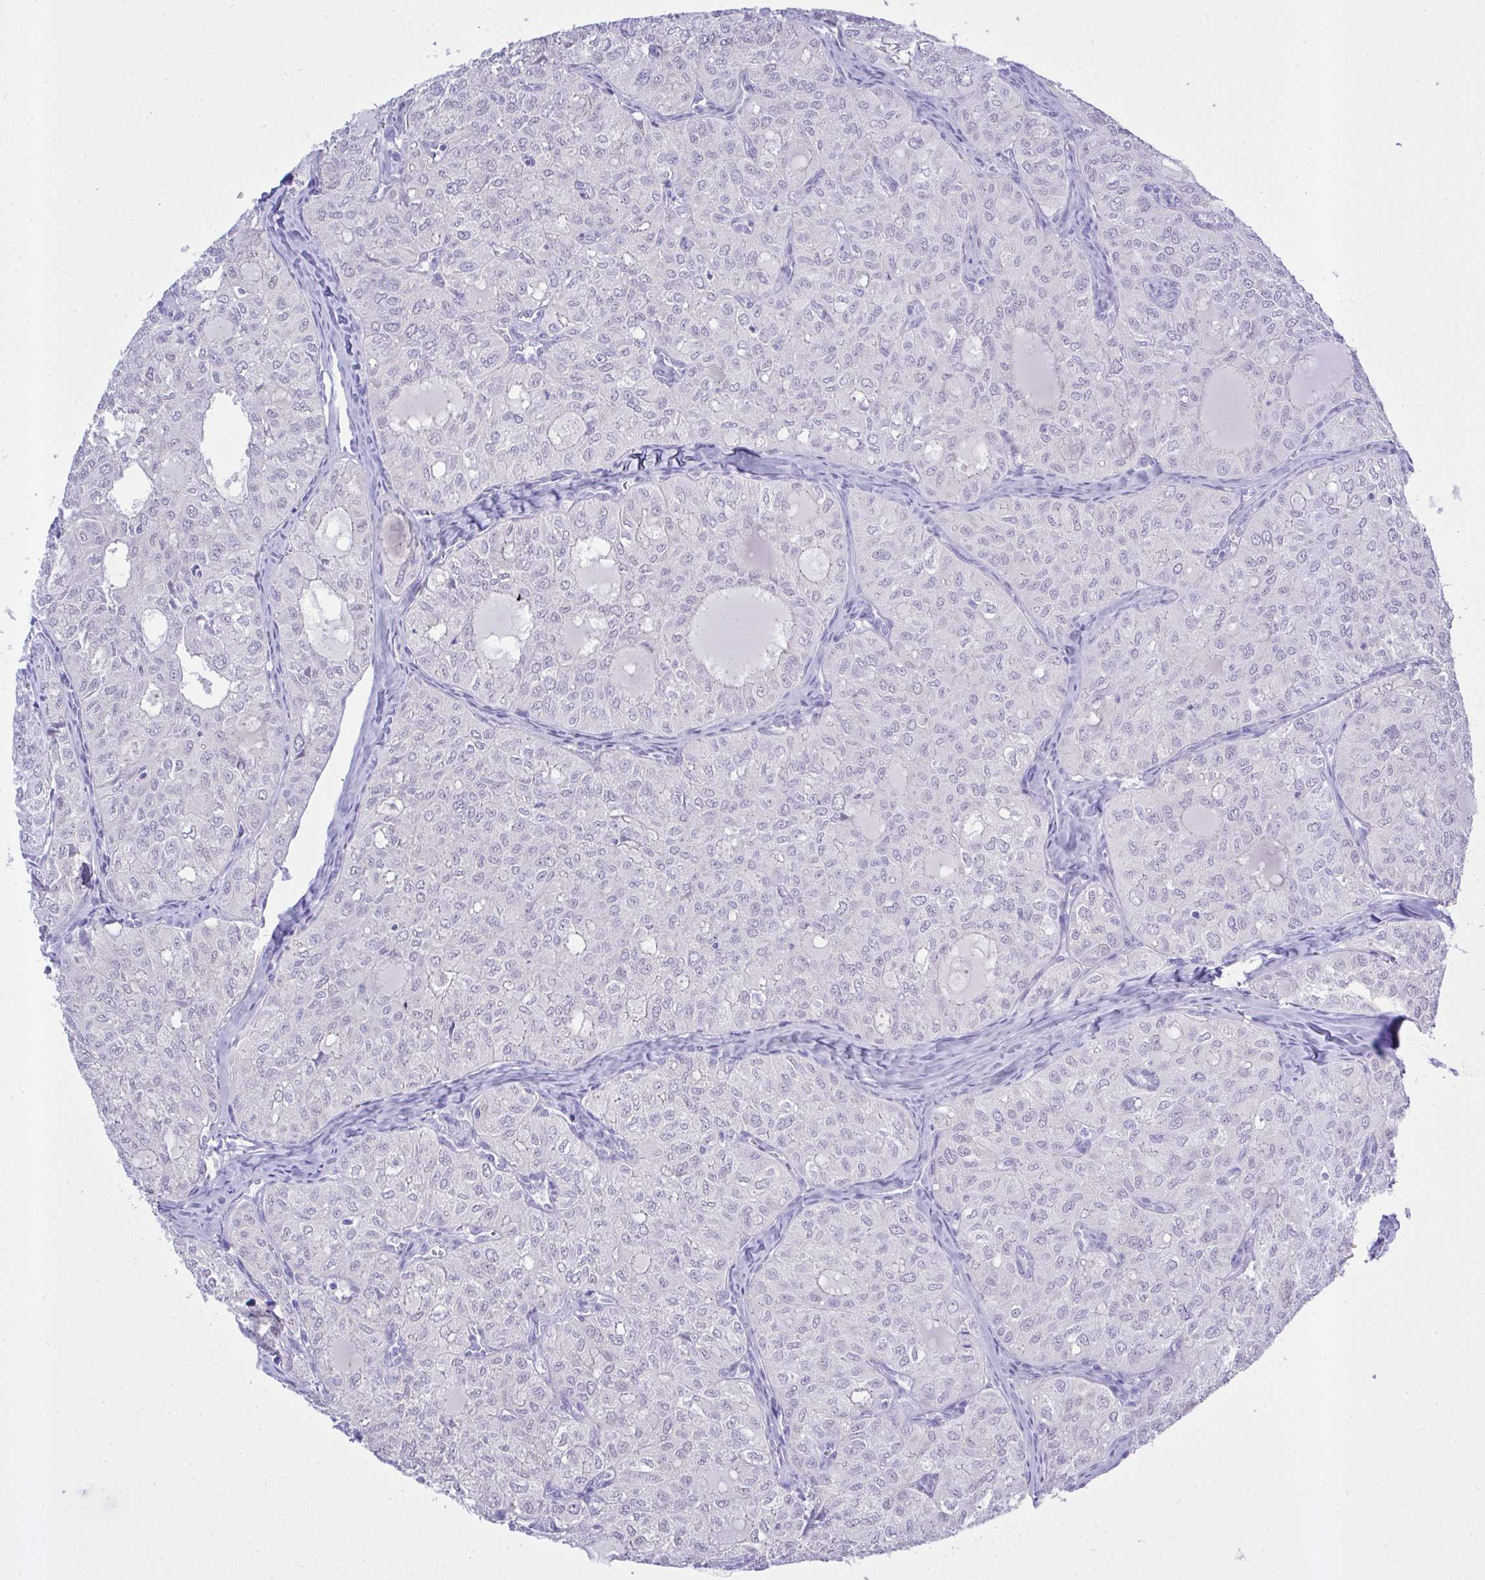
{"staining": {"intensity": "negative", "quantity": "none", "location": "none"}, "tissue": "thyroid cancer", "cell_type": "Tumor cells", "image_type": "cancer", "snomed": [{"axis": "morphology", "description": "Follicular adenoma carcinoma, NOS"}, {"axis": "topography", "description": "Thyroid gland"}], "caption": "DAB (3,3'-diaminobenzidine) immunohistochemical staining of human follicular adenoma carcinoma (thyroid) displays no significant expression in tumor cells.", "gene": "AKR1D1", "patient": {"sex": "male", "age": 75}}